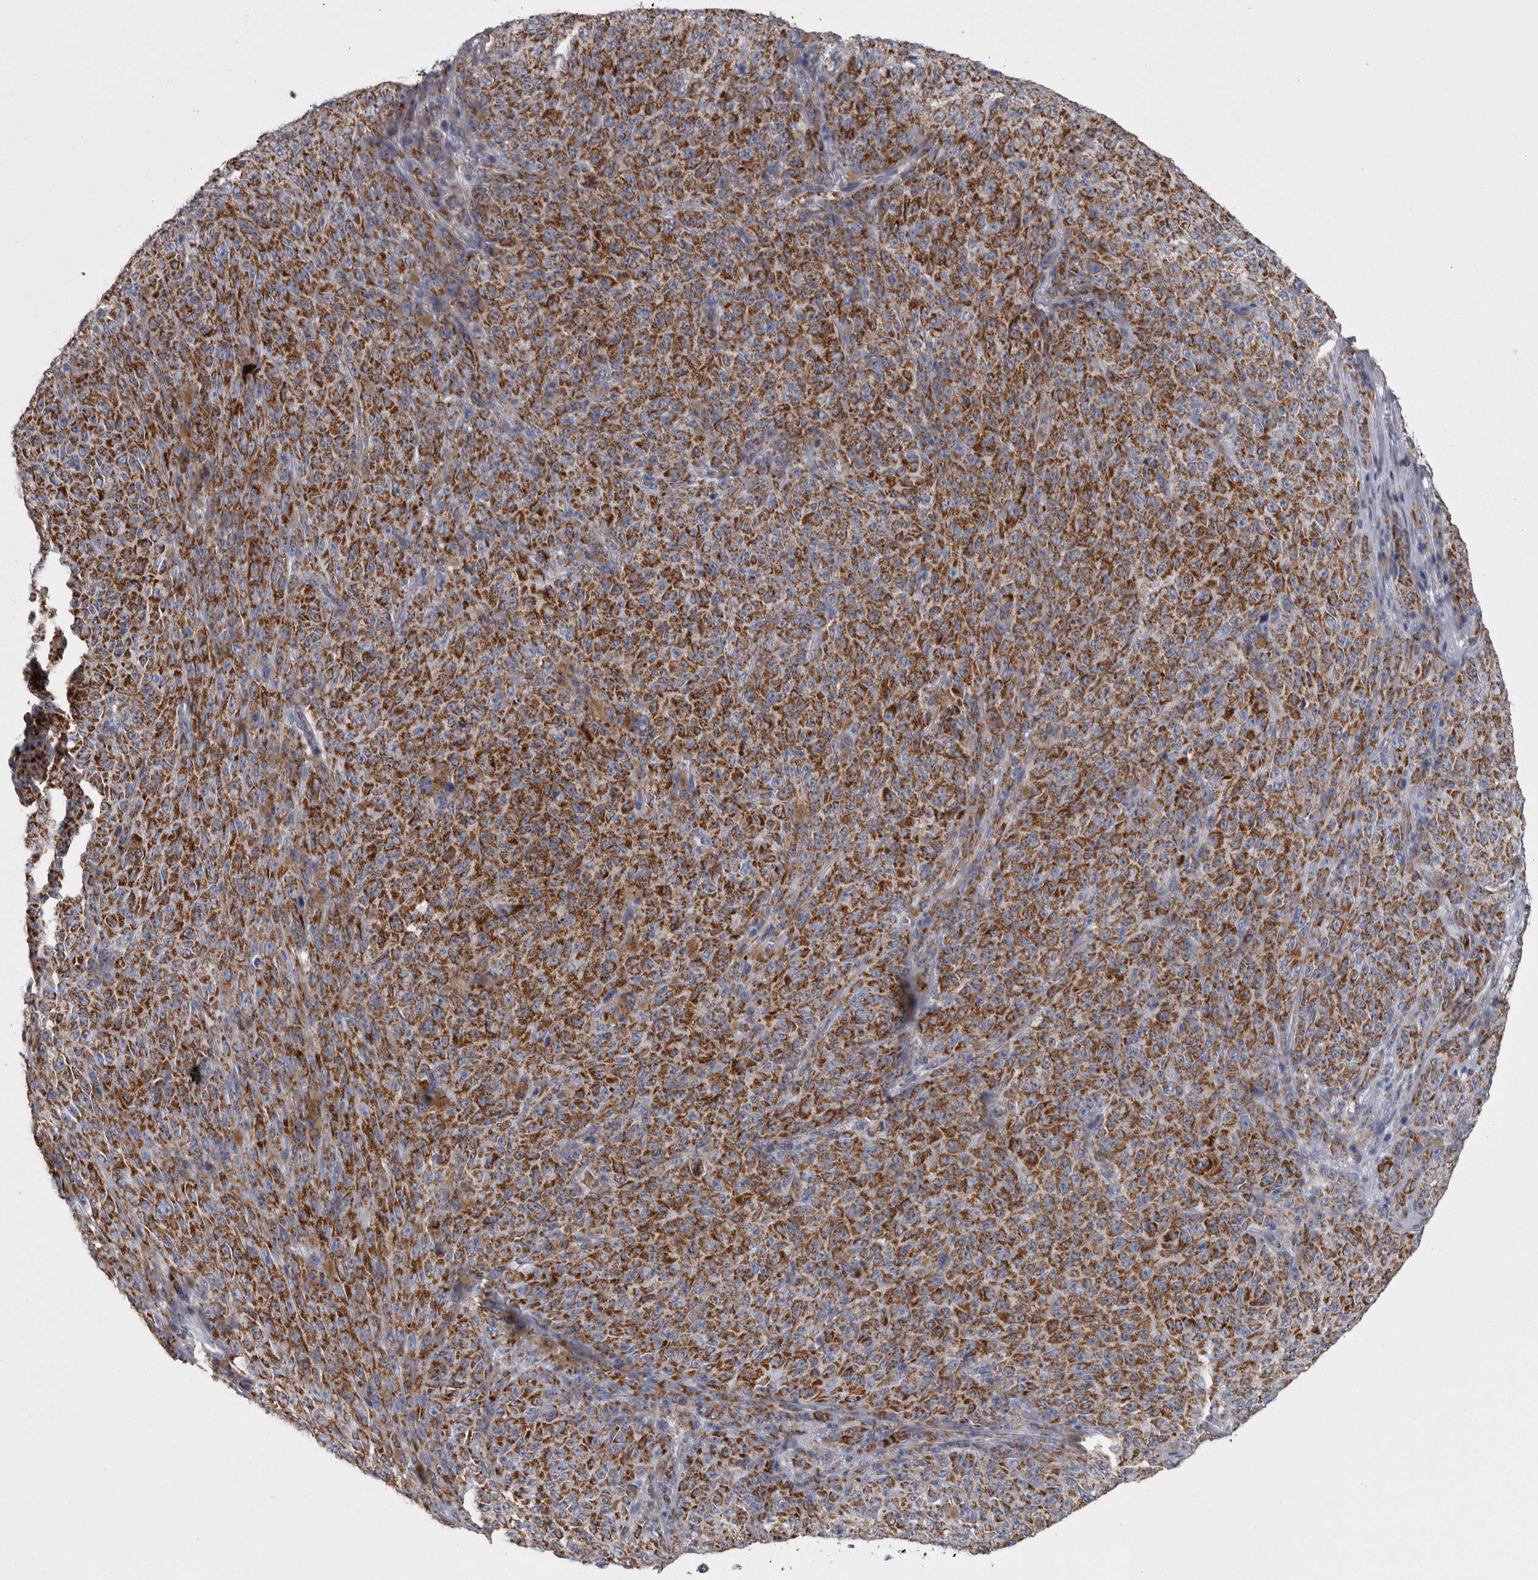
{"staining": {"intensity": "strong", "quantity": ">75%", "location": "cytoplasmic/membranous"}, "tissue": "melanoma", "cell_type": "Tumor cells", "image_type": "cancer", "snomed": [{"axis": "morphology", "description": "Malignant melanoma, NOS"}, {"axis": "topography", "description": "Skin"}], "caption": "A photomicrograph showing strong cytoplasmic/membranous staining in approximately >75% of tumor cells in melanoma, as visualized by brown immunohistochemical staining.", "gene": "DBT", "patient": {"sex": "female", "age": 82}}